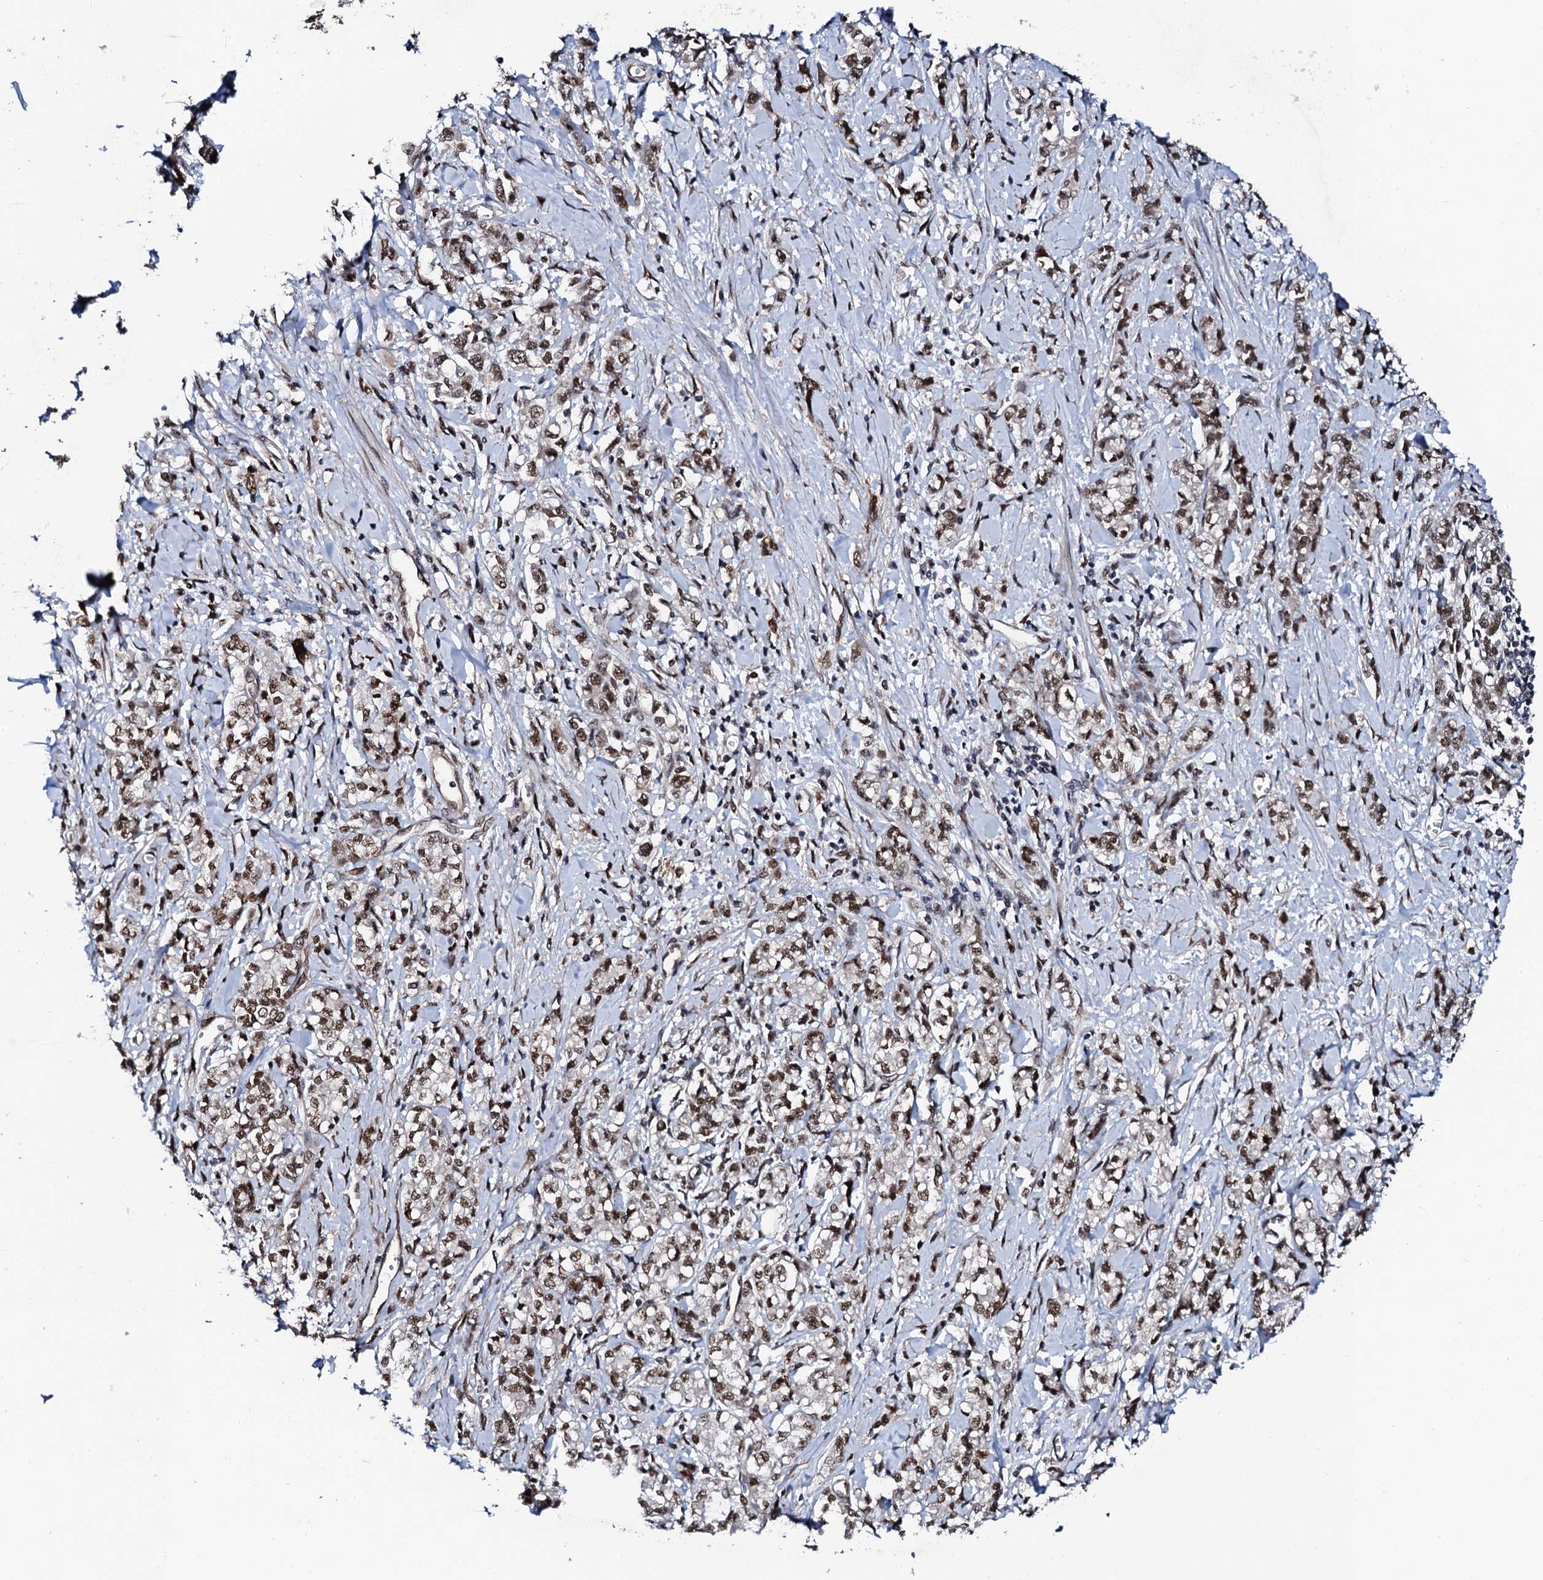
{"staining": {"intensity": "moderate", "quantity": ">75%", "location": "nuclear"}, "tissue": "stomach cancer", "cell_type": "Tumor cells", "image_type": "cancer", "snomed": [{"axis": "morphology", "description": "Adenocarcinoma, NOS"}, {"axis": "topography", "description": "Stomach"}], "caption": "Protein expression analysis of human stomach cancer reveals moderate nuclear staining in about >75% of tumor cells. The staining is performed using DAB brown chromogen to label protein expression. The nuclei are counter-stained blue using hematoxylin.", "gene": "CSTF3", "patient": {"sex": "female", "age": 76}}